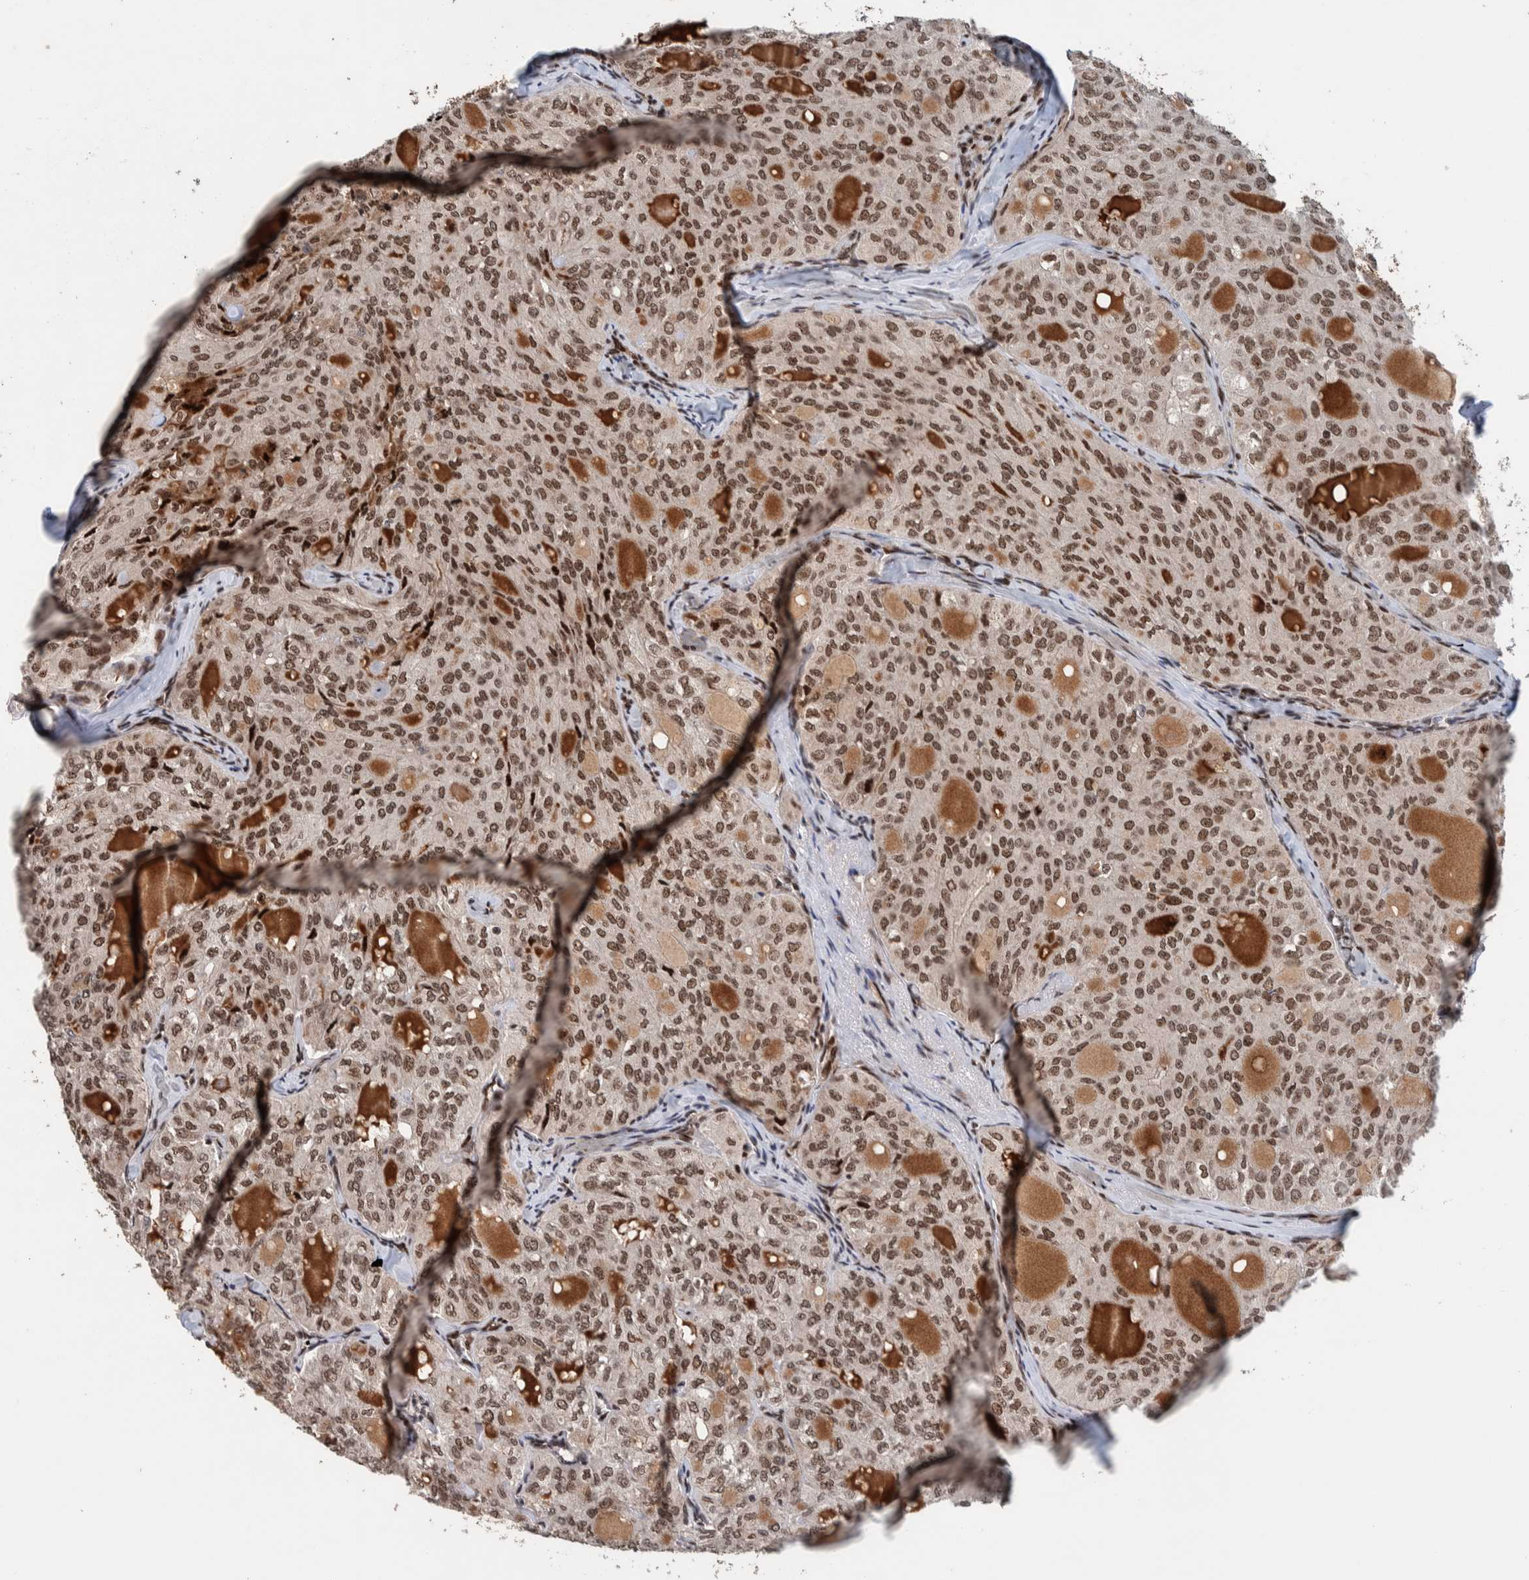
{"staining": {"intensity": "moderate", "quantity": ">75%", "location": "nuclear"}, "tissue": "thyroid cancer", "cell_type": "Tumor cells", "image_type": "cancer", "snomed": [{"axis": "morphology", "description": "Follicular adenoma carcinoma, NOS"}, {"axis": "topography", "description": "Thyroid gland"}], "caption": "The micrograph exhibits staining of follicular adenoma carcinoma (thyroid), revealing moderate nuclear protein expression (brown color) within tumor cells.", "gene": "CHD4", "patient": {"sex": "male", "age": 75}}